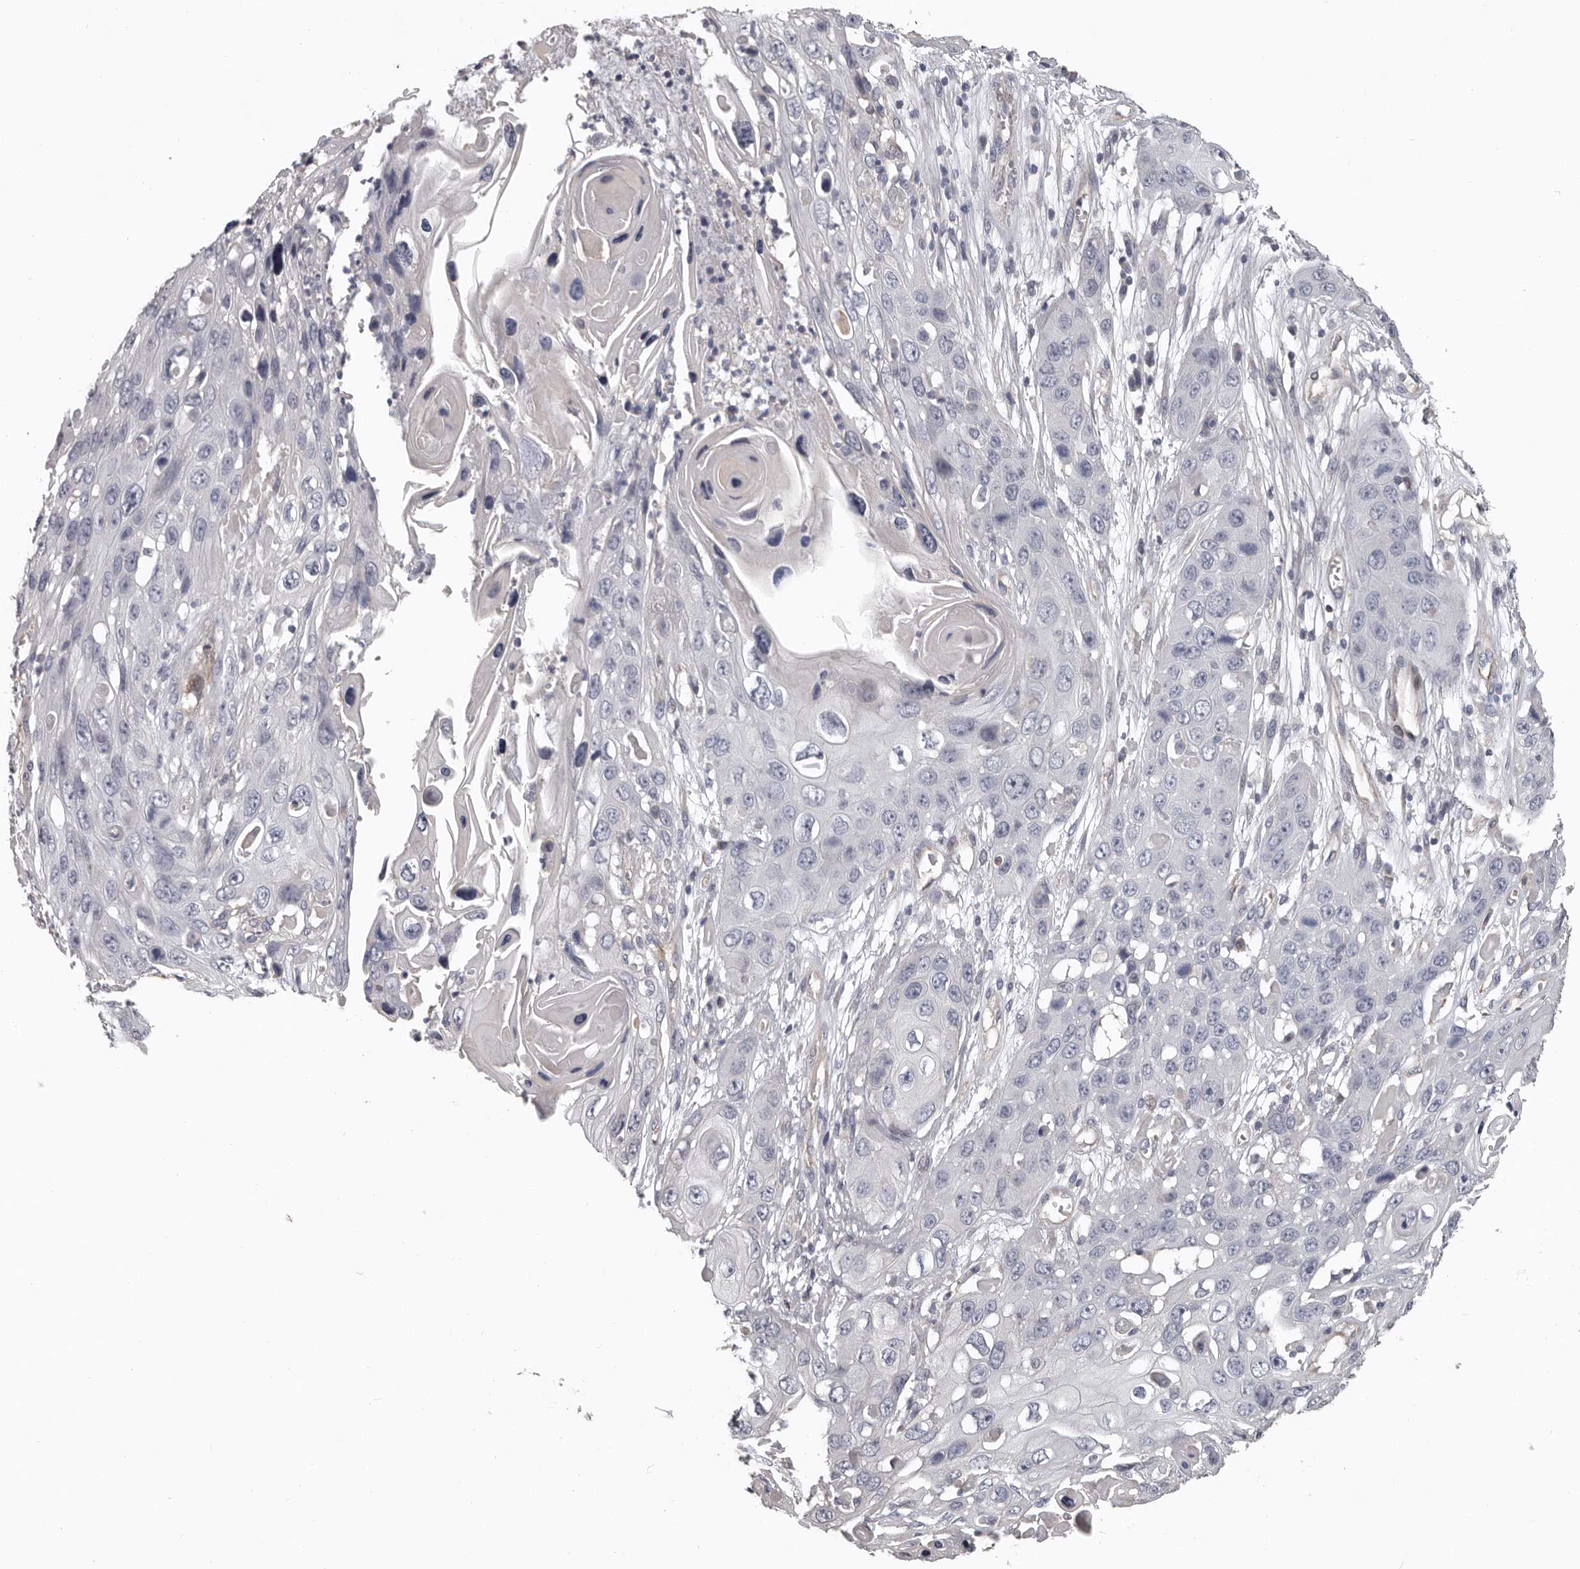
{"staining": {"intensity": "negative", "quantity": "none", "location": "none"}, "tissue": "skin cancer", "cell_type": "Tumor cells", "image_type": "cancer", "snomed": [{"axis": "morphology", "description": "Squamous cell carcinoma, NOS"}, {"axis": "topography", "description": "Skin"}], "caption": "This is an immunohistochemistry (IHC) photomicrograph of skin cancer. There is no staining in tumor cells.", "gene": "RNF217", "patient": {"sex": "male", "age": 55}}